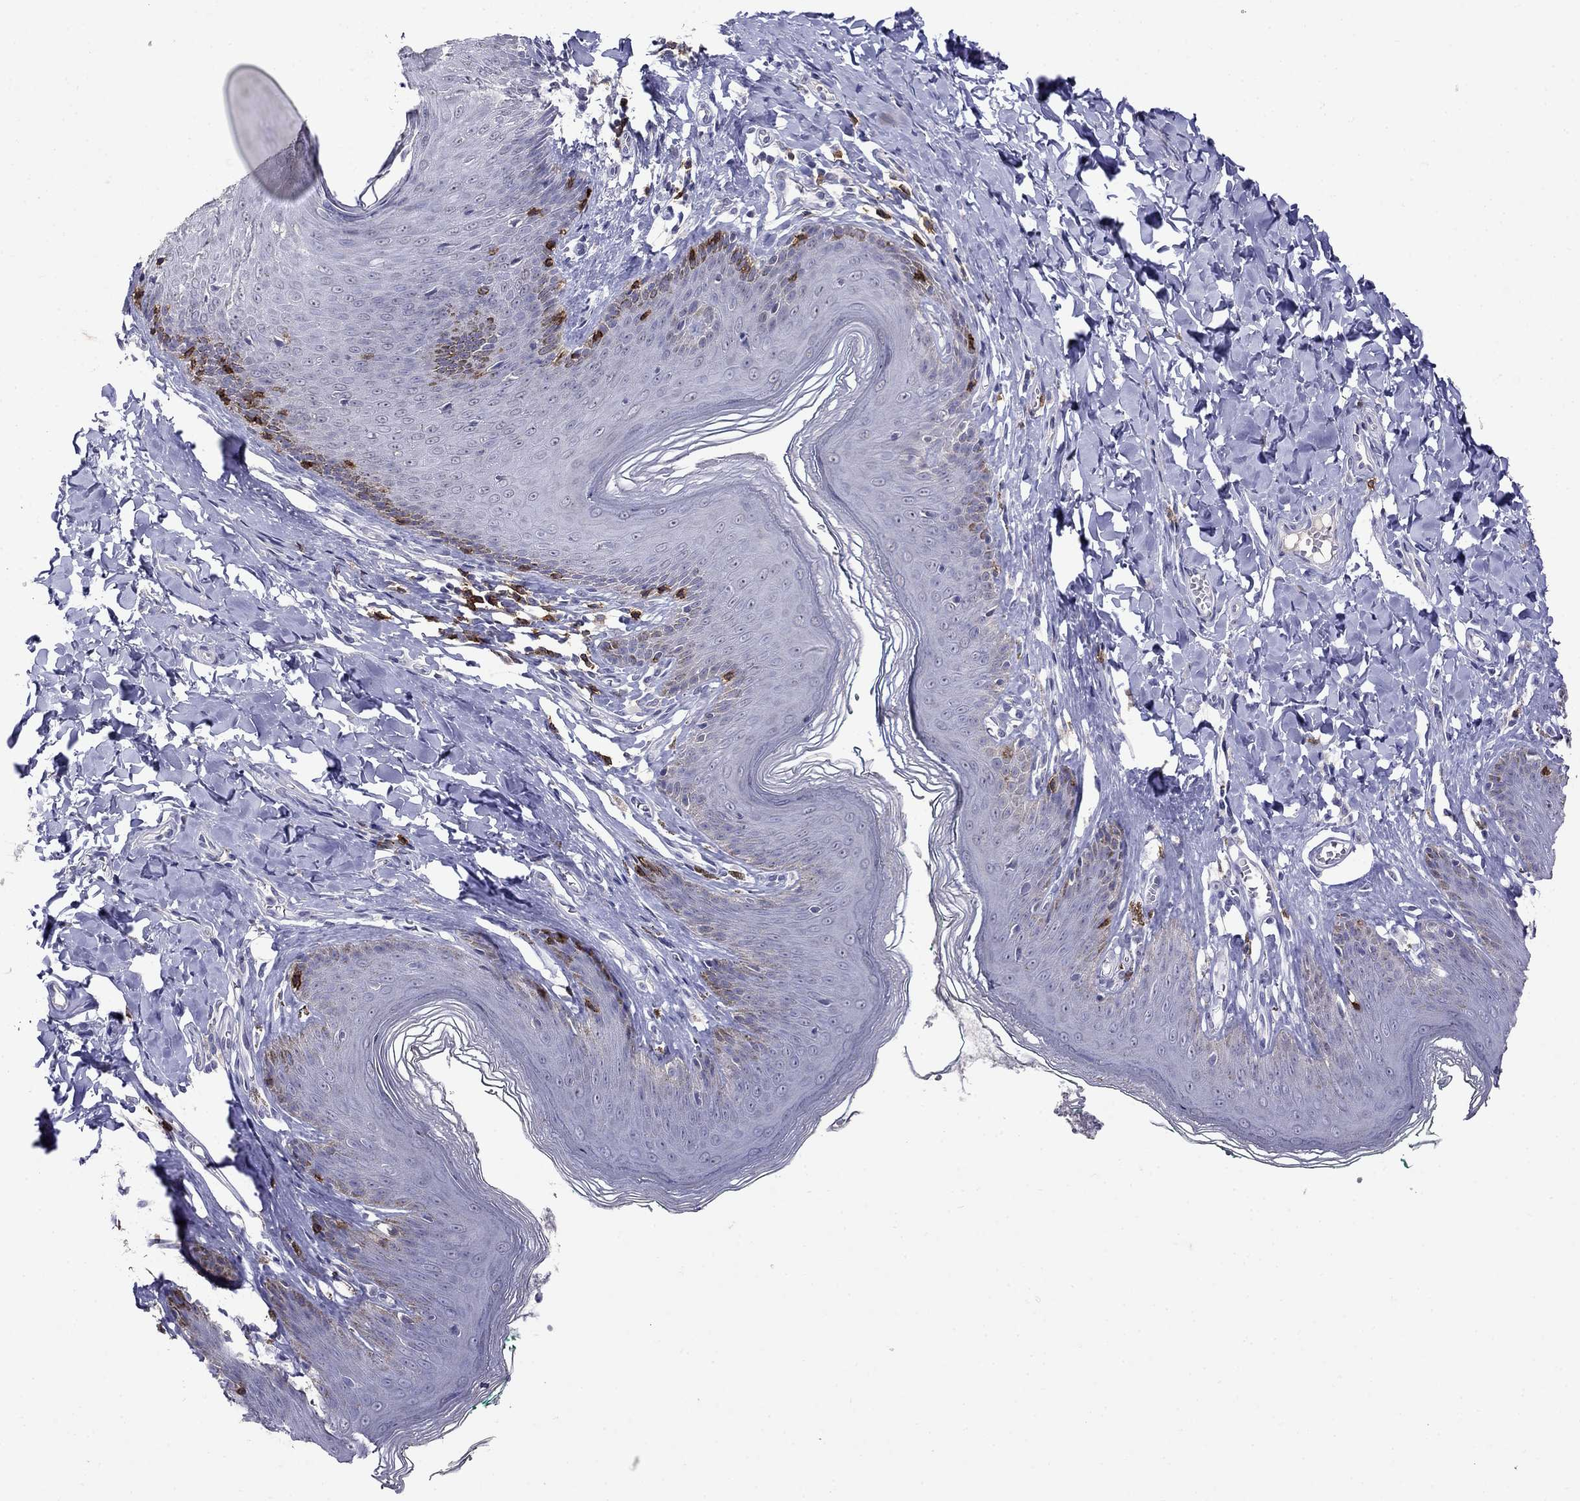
{"staining": {"intensity": "negative", "quantity": "none", "location": "none"}, "tissue": "skin", "cell_type": "Epidermal cells", "image_type": "normal", "snomed": [{"axis": "morphology", "description": "Normal tissue, NOS"}, {"axis": "topography", "description": "Vulva"}, {"axis": "topography", "description": "Peripheral nerve tissue"}], "caption": "The micrograph shows no significant expression in epidermal cells of skin.", "gene": "CD8B", "patient": {"sex": "female", "age": 66}}